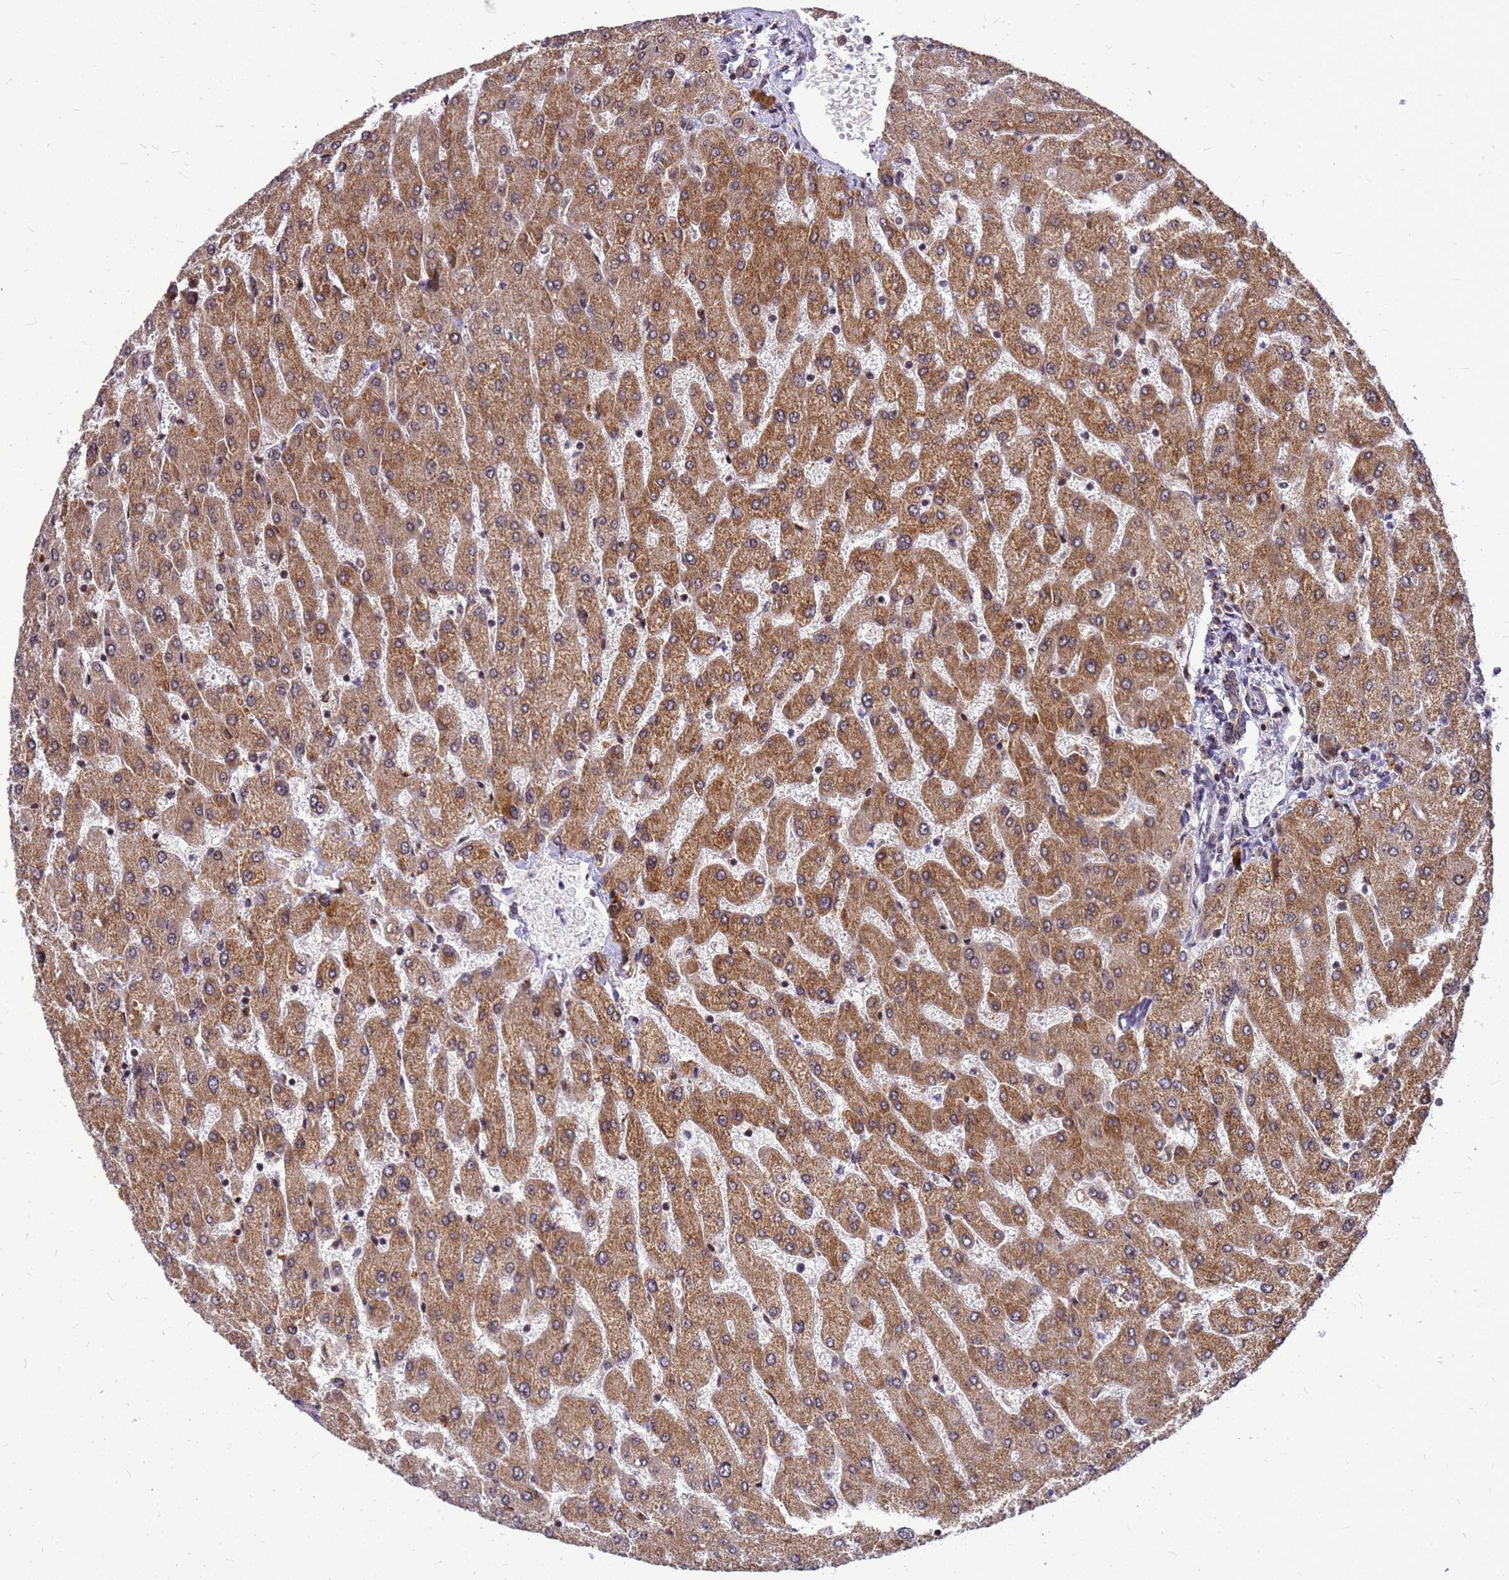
{"staining": {"intensity": "moderate", "quantity": ">75%", "location": "cytoplasmic/membranous"}, "tissue": "liver", "cell_type": "Cholangiocytes", "image_type": "normal", "snomed": [{"axis": "morphology", "description": "Normal tissue, NOS"}, {"axis": "topography", "description": "Liver"}], "caption": "Immunohistochemical staining of unremarkable liver exhibits >75% levels of moderate cytoplasmic/membranous protein staining in about >75% of cholangiocytes. Nuclei are stained in blue.", "gene": "CMC4", "patient": {"sex": "male", "age": 55}}